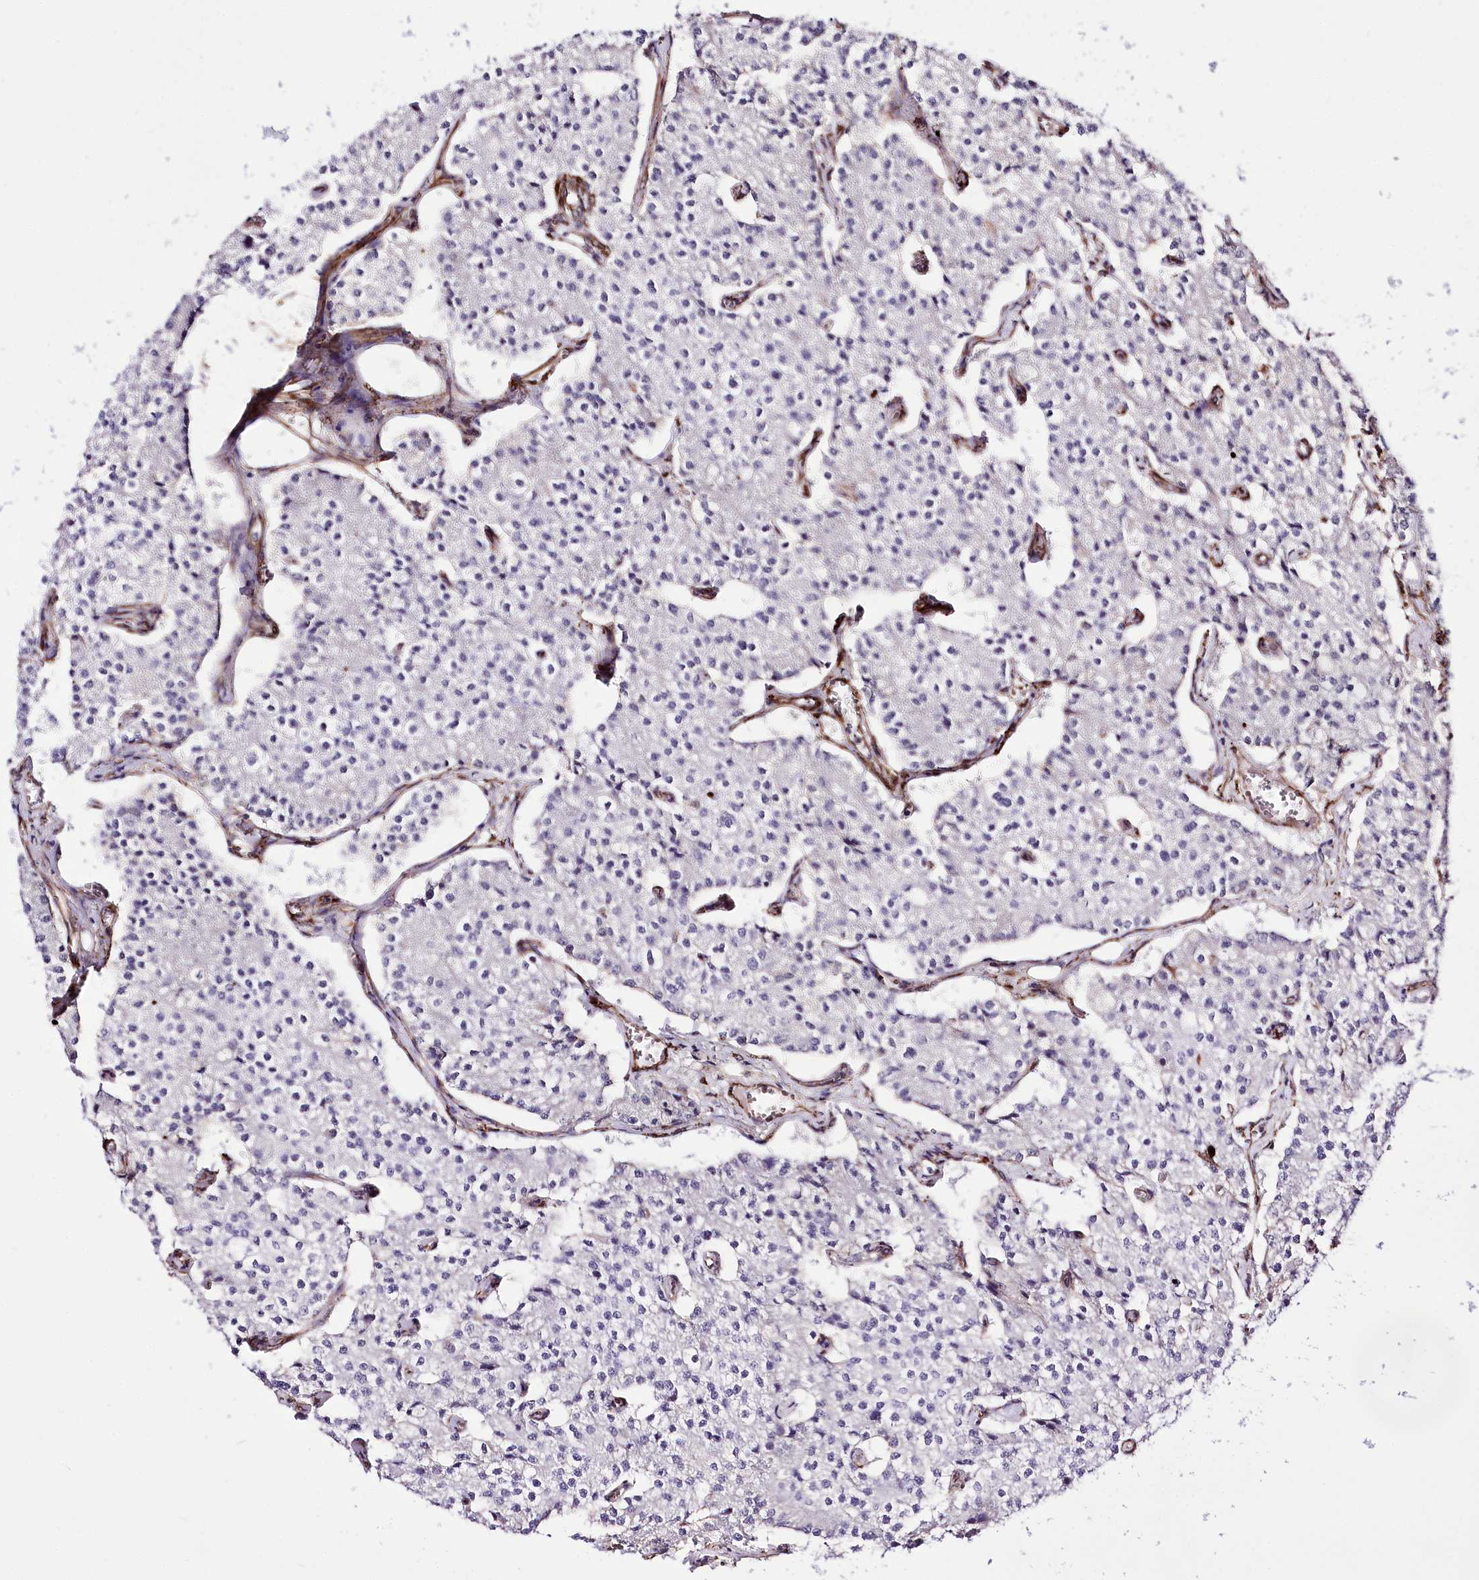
{"staining": {"intensity": "negative", "quantity": "none", "location": "none"}, "tissue": "carcinoid", "cell_type": "Tumor cells", "image_type": "cancer", "snomed": [{"axis": "morphology", "description": "Carcinoid, malignant, NOS"}, {"axis": "topography", "description": "Colon"}], "caption": "High power microscopy histopathology image of an immunohistochemistry photomicrograph of malignant carcinoid, revealing no significant staining in tumor cells.", "gene": "WWC1", "patient": {"sex": "female", "age": 52}}